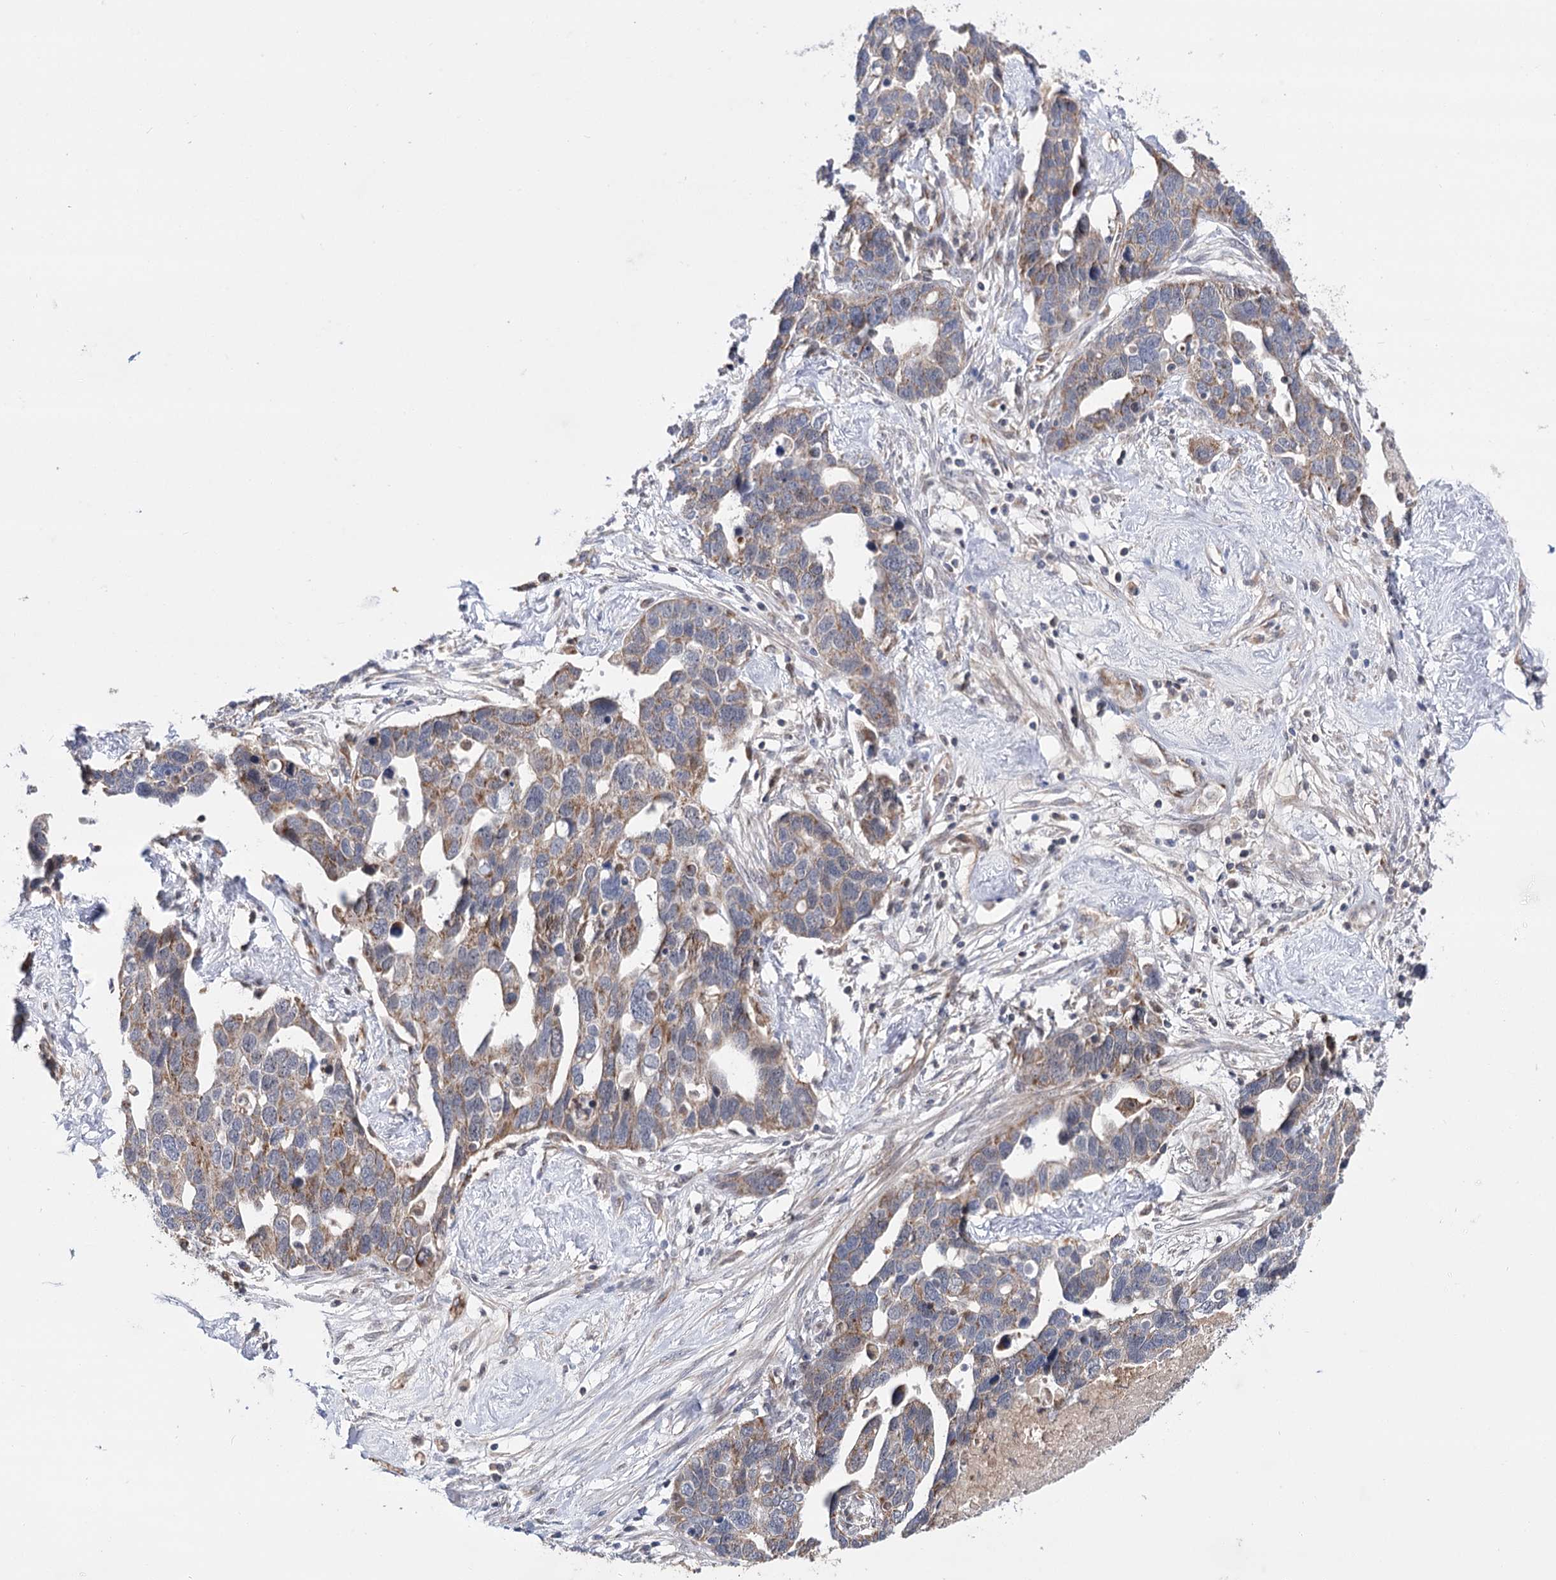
{"staining": {"intensity": "moderate", "quantity": "25%-75%", "location": "cytoplasmic/membranous"}, "tissue": "ovarian cancer", "cell_type": "Tumor cells", "image_type": "cancer", "snomed": [{"axis": "morphology", "description": "Cystadenocarcinoma, serous, NOS"}, {"axis": "topography", "description": "Ovary"}], "caption": "IHC (DAB (3,3'-diaminobenzidine)) staining of ovarian cancer (serous cystadenocarcinoma) exhibits moderate cytoplasmic/membranous protein staining in approximately 25%-75% of tumor cells.", "gene": "ECHDC3", "patient": {"sex": "female", "age": 54}}